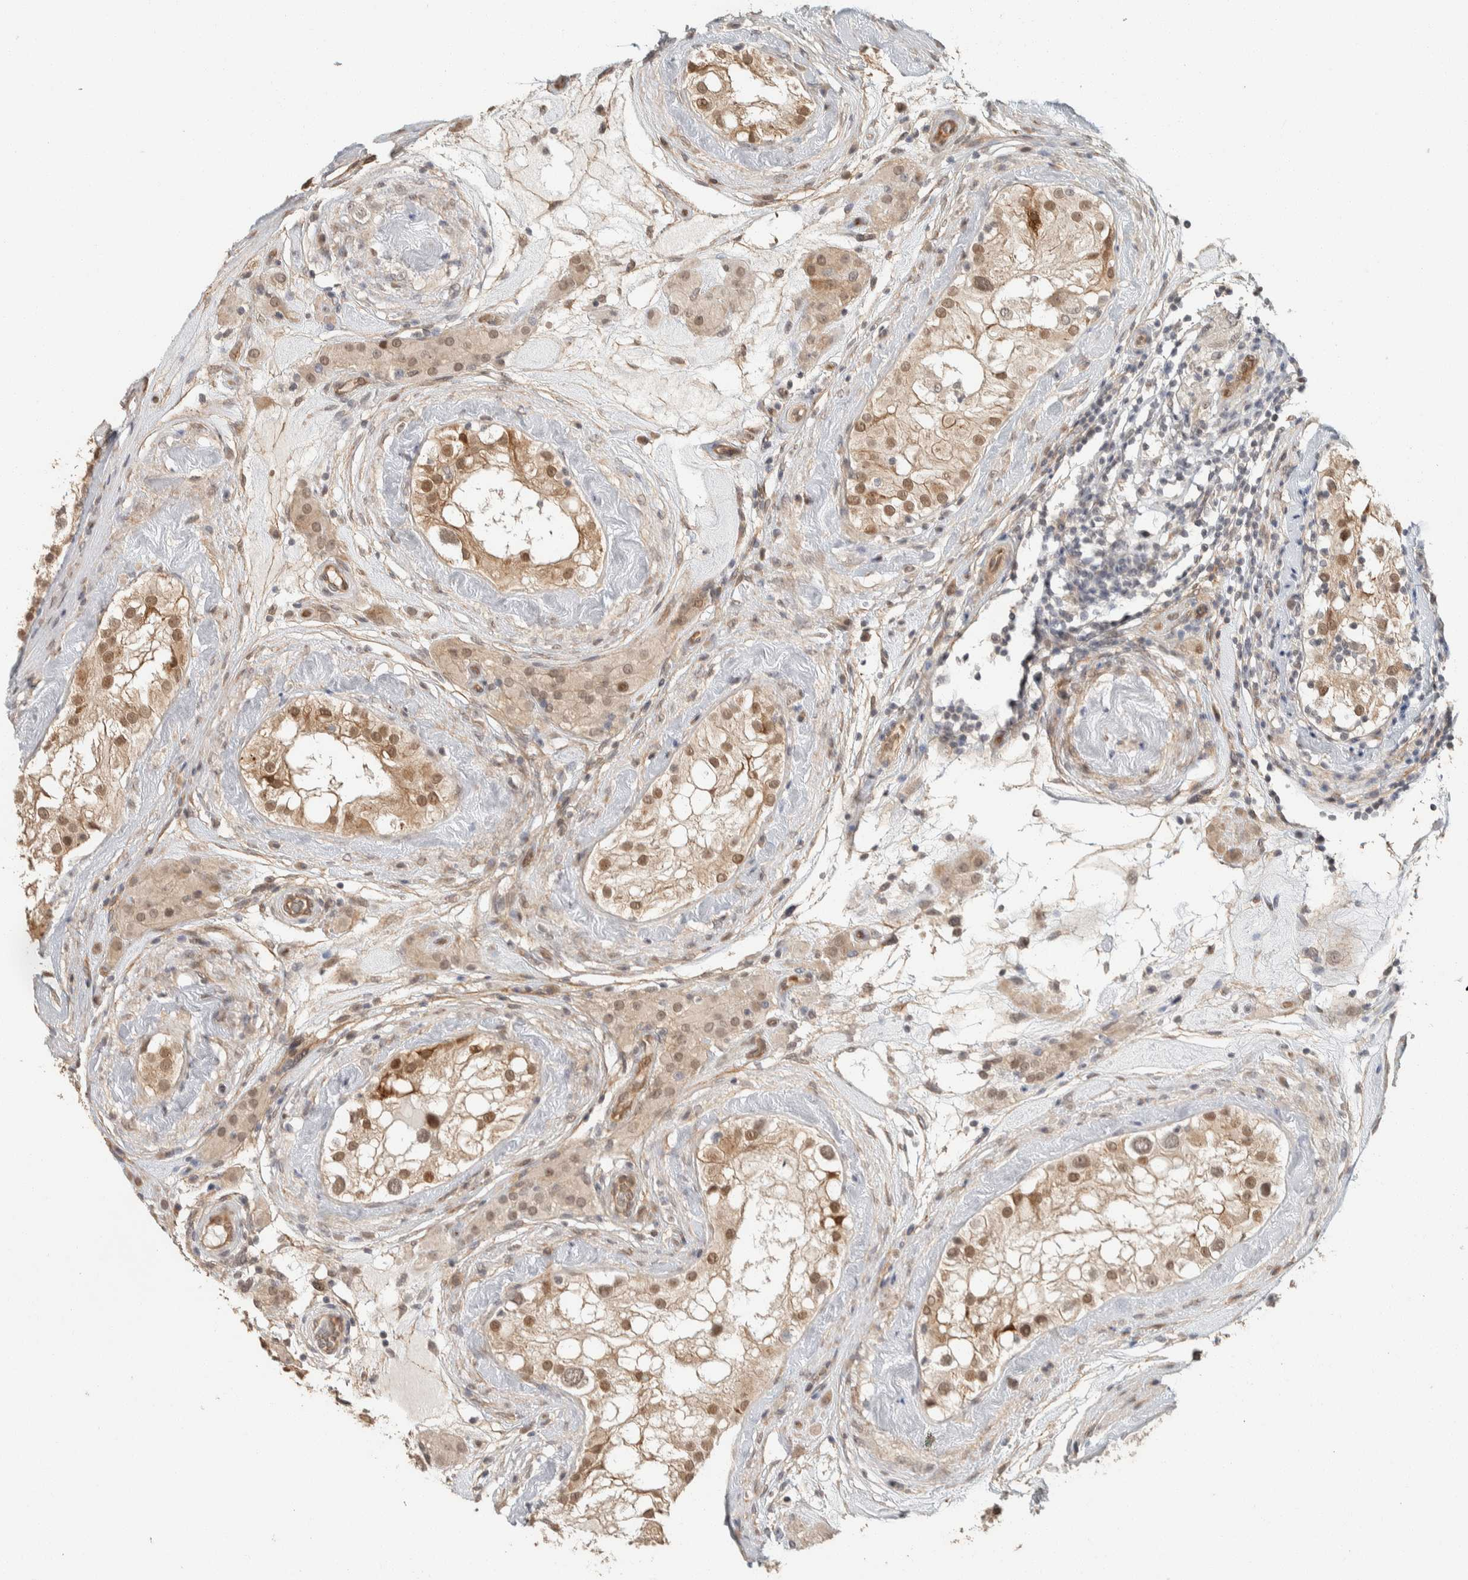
{"staining": {"intensity": "moderate", "quantity": "25%-75%", "location": "cytoplasmic/membranous,nuclear"}, "tissue": "testis", "cell_type": "Cells in seminiferous ducts", "image_type": "normal", "snomed": [{"axis": "morphology", "description": "Normal tissue, NOS"}, {"axis": "topography", "description": "Testis"}], "caption": "This is a micrograph of immunohistochemistry staining of normal testis, which shows moderate staining in the cytoplasmic/membranous,nuclear of cells in seminiferous ducts.", "gene": "ZBTB2", "patient": {"sex": "male", "age": 46}}